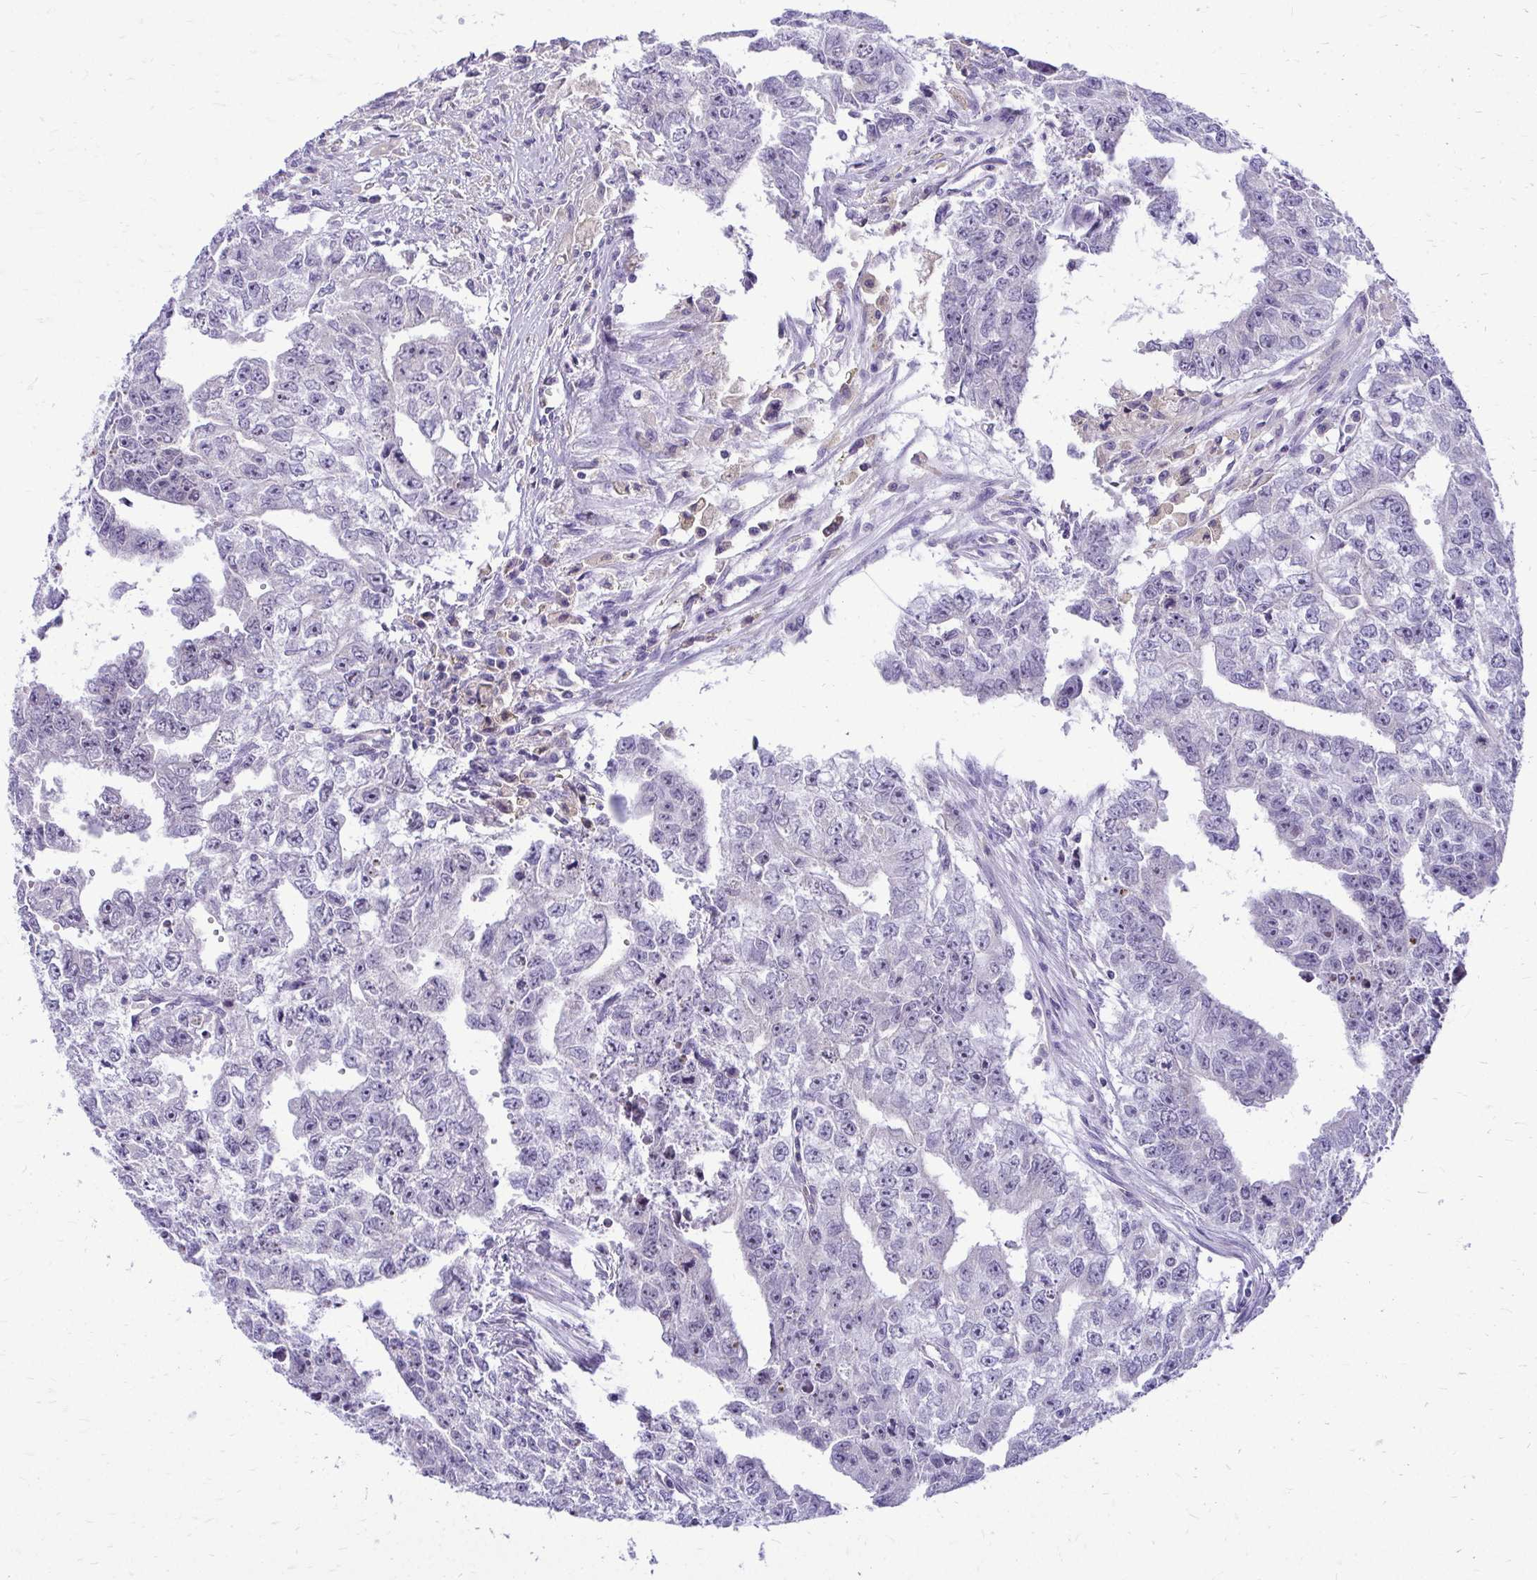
{"staining": {"intensity": "negative", "quantity": "none", "location": "none"}, "tissue": "testis cancer", "cell_type": "Tumor cells", "image_type": "cancer", "snomed": [{"axis": "morphology", "description": "Carcinoma, Embryonal, NOS"}, {"axis": "morphology", "description": "Teratoma, malignant, NOS"}, {"axis": "topography", "description": "Testis"}], "caption": "A photomicrograph of human embryonal carcinoma (testis) is negative for staining in tumor cells.", "gene": "NIFK", "patient": {"sex": "male", "age": 24}}